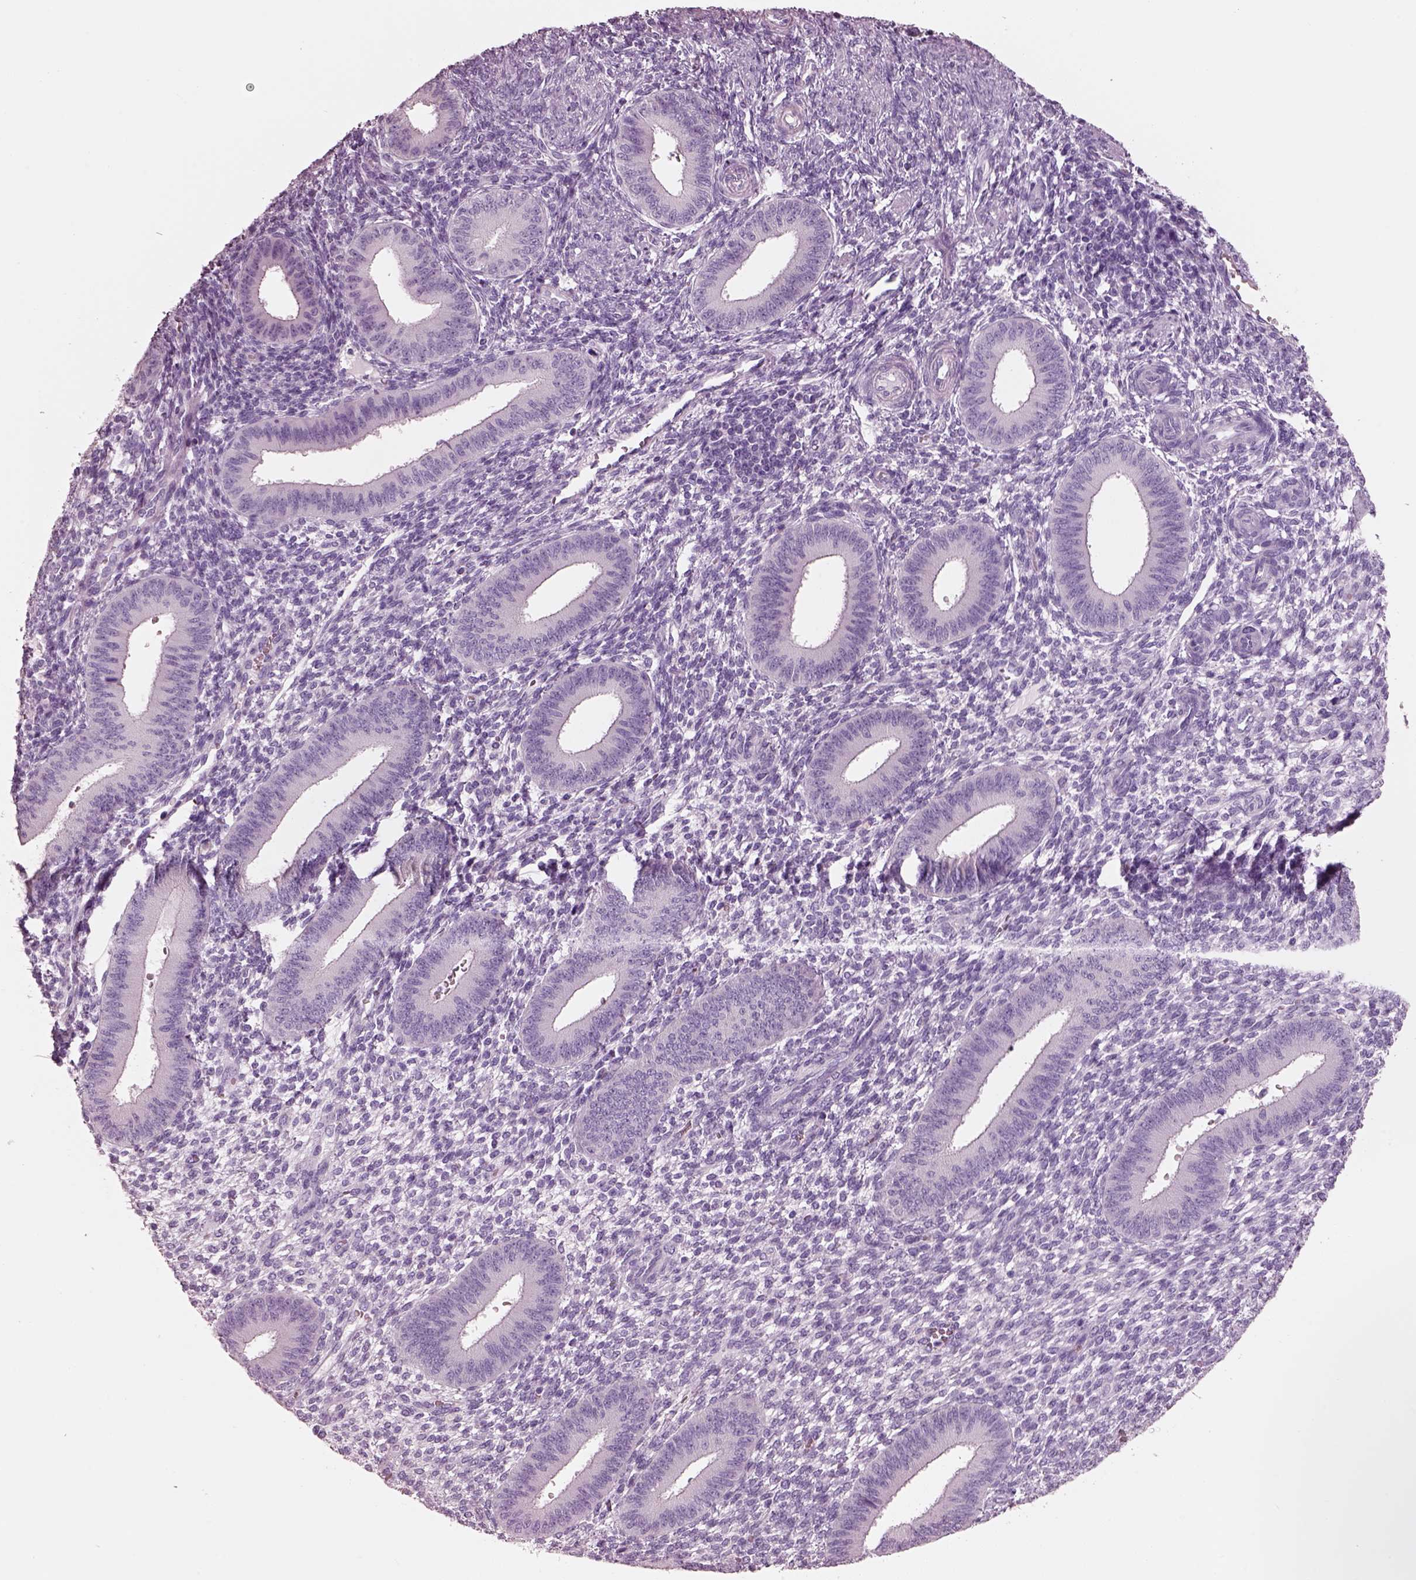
{"staining": {"intensity": "negative", "quantity": "none", "location": "none"}, "tissue": "endometrium", "cell_type": "Cells in endometrial stroma", "image_type": "normal", "snomed": [{"axis": "morphology", "description": "Normal tissue, NOS"}, {"axis": "topography", "description": "Endometrium"}], "caption": "Immunohistochemistry (IHC) image of unremarkable endometrium: human endometrium stained with DAB (3,3'-diaminobenzidine) demonstrates no significant protein positivity in cells in endometrial stroma.", "gene": "PNOC", "patient": {"sex": "female", "age": 39}}